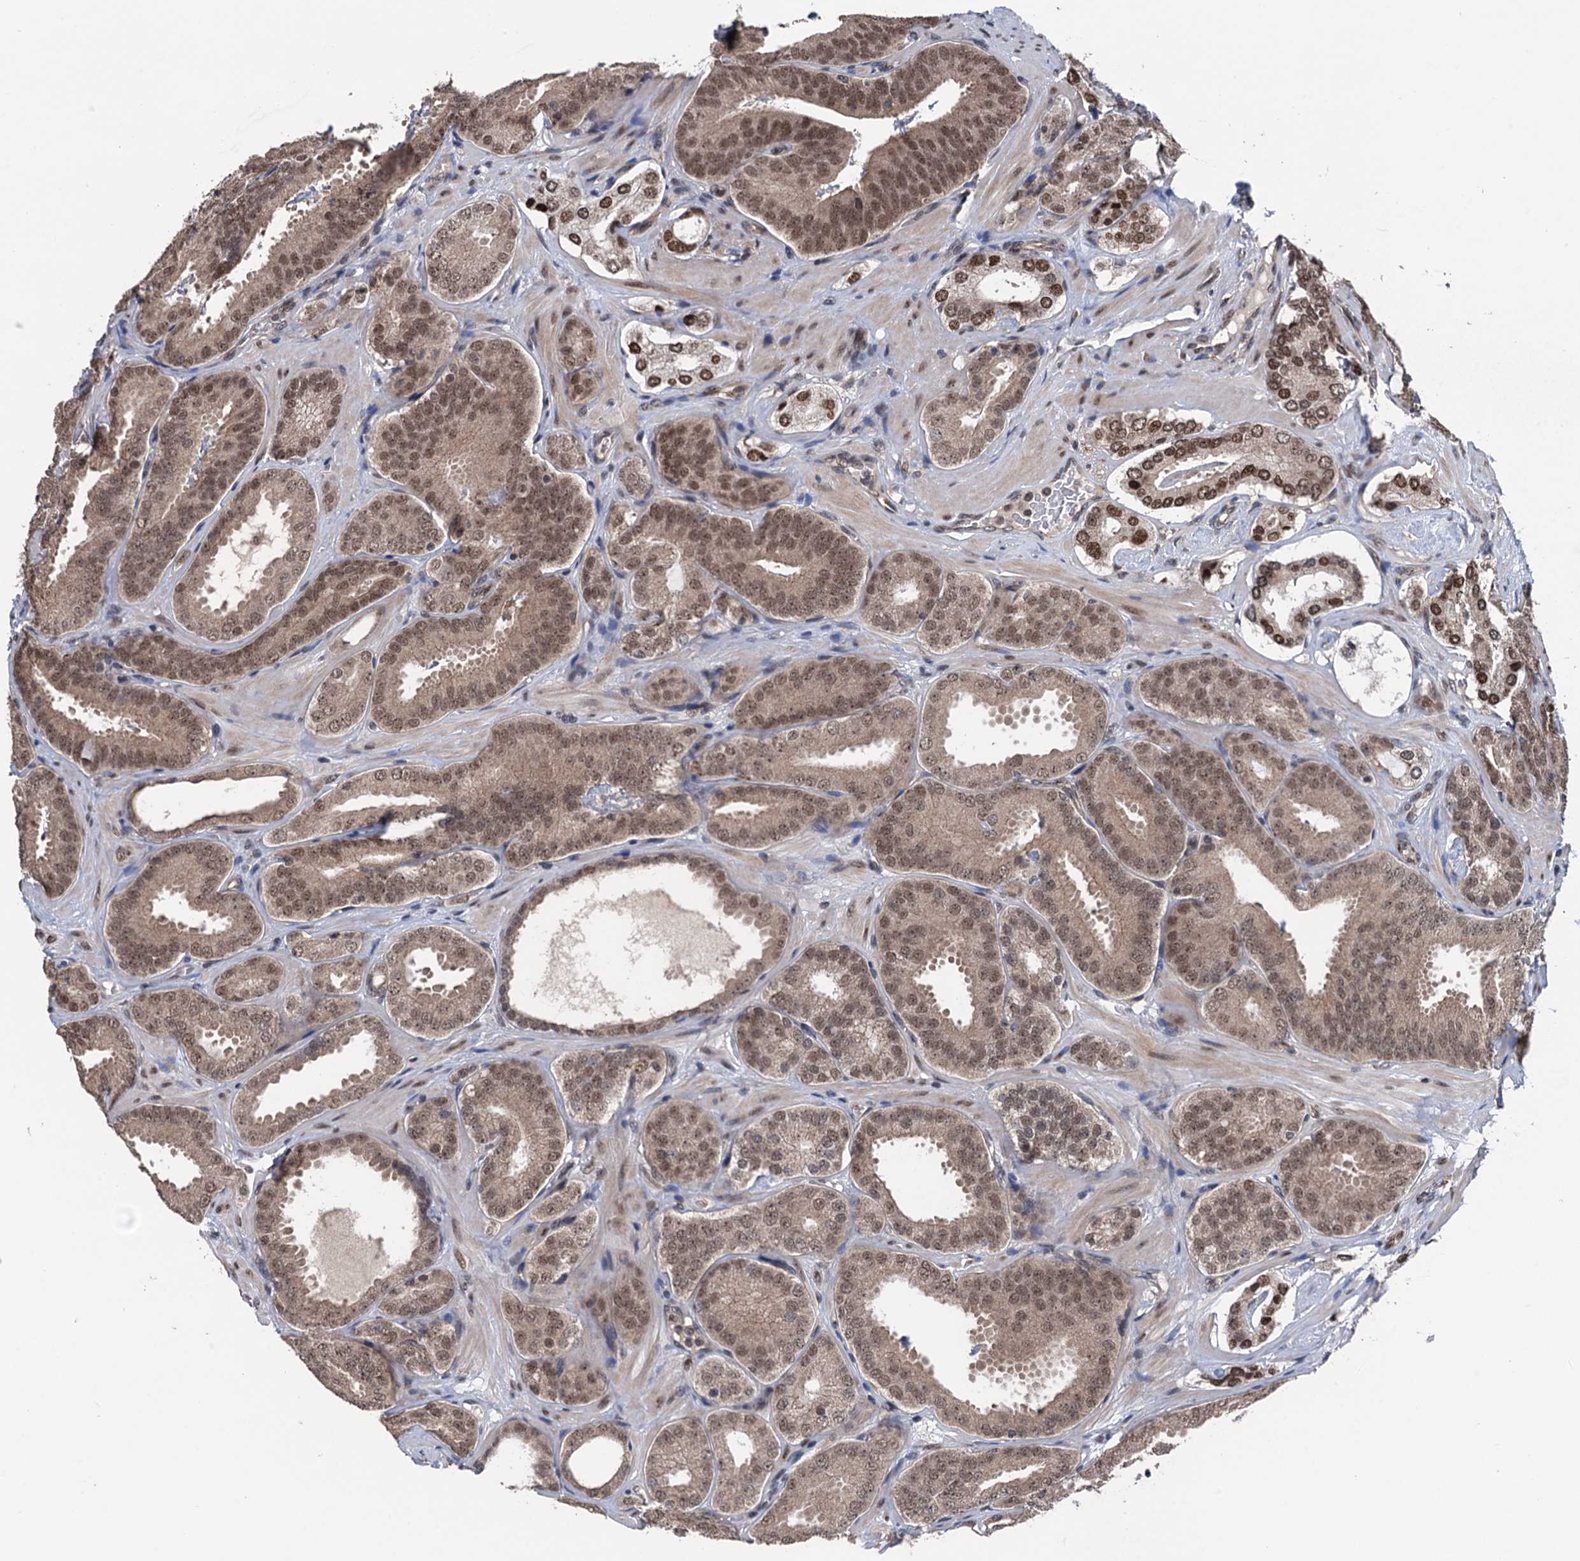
{"staining": {"intensity": "moderate", "quantity": ">75%", "location": "nuclear"}, "tissue": "prostate cancer", "cell_type": "Tumor cells", "image_type": "cancer", "snomed": [{"axis": "morphology", "description": "Adenocarcinoma, High grade"}, {"axis": "topography", "description": "Prostate"}], "caption": "Immunohistochemistry (IHC) micrograph of neoplastic tissue: human high-grade adenocarcinoma (prostate) stained using immunohistochemistry demonstrates medium levels of moderate protein expression localized specifically in the nuclear of tumor cells, appearing as a nuclear brown color.", "gene": "RASSF4", "patient": {"sex": "male", "age": 63}}